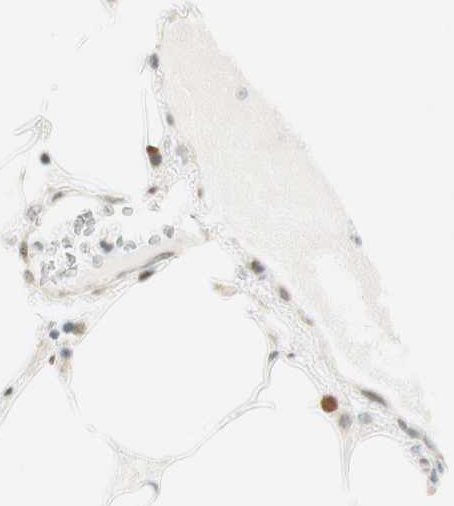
{"staining": {"intensity": "moderate", "quantity": "<25%", "location": "nuclear"}, "tissue": "pancreatic cancer", "cell_type": "Tumor cells", "image_type": "cancer", "snomed": [{"axis": "morphology", "description": "Adenocarcinoma, NOS"}, {"axis": "topography", "description": "Pancreas"}], "caption": "Approximately <25% of tumor cells in pancreatic adenocarcinoma demonstrate moderate nuclear protein positivity as visualized by brown immunohistochemical staining.", "gene": "MSX2", "patient": {"sex": "male", "age": 70}}